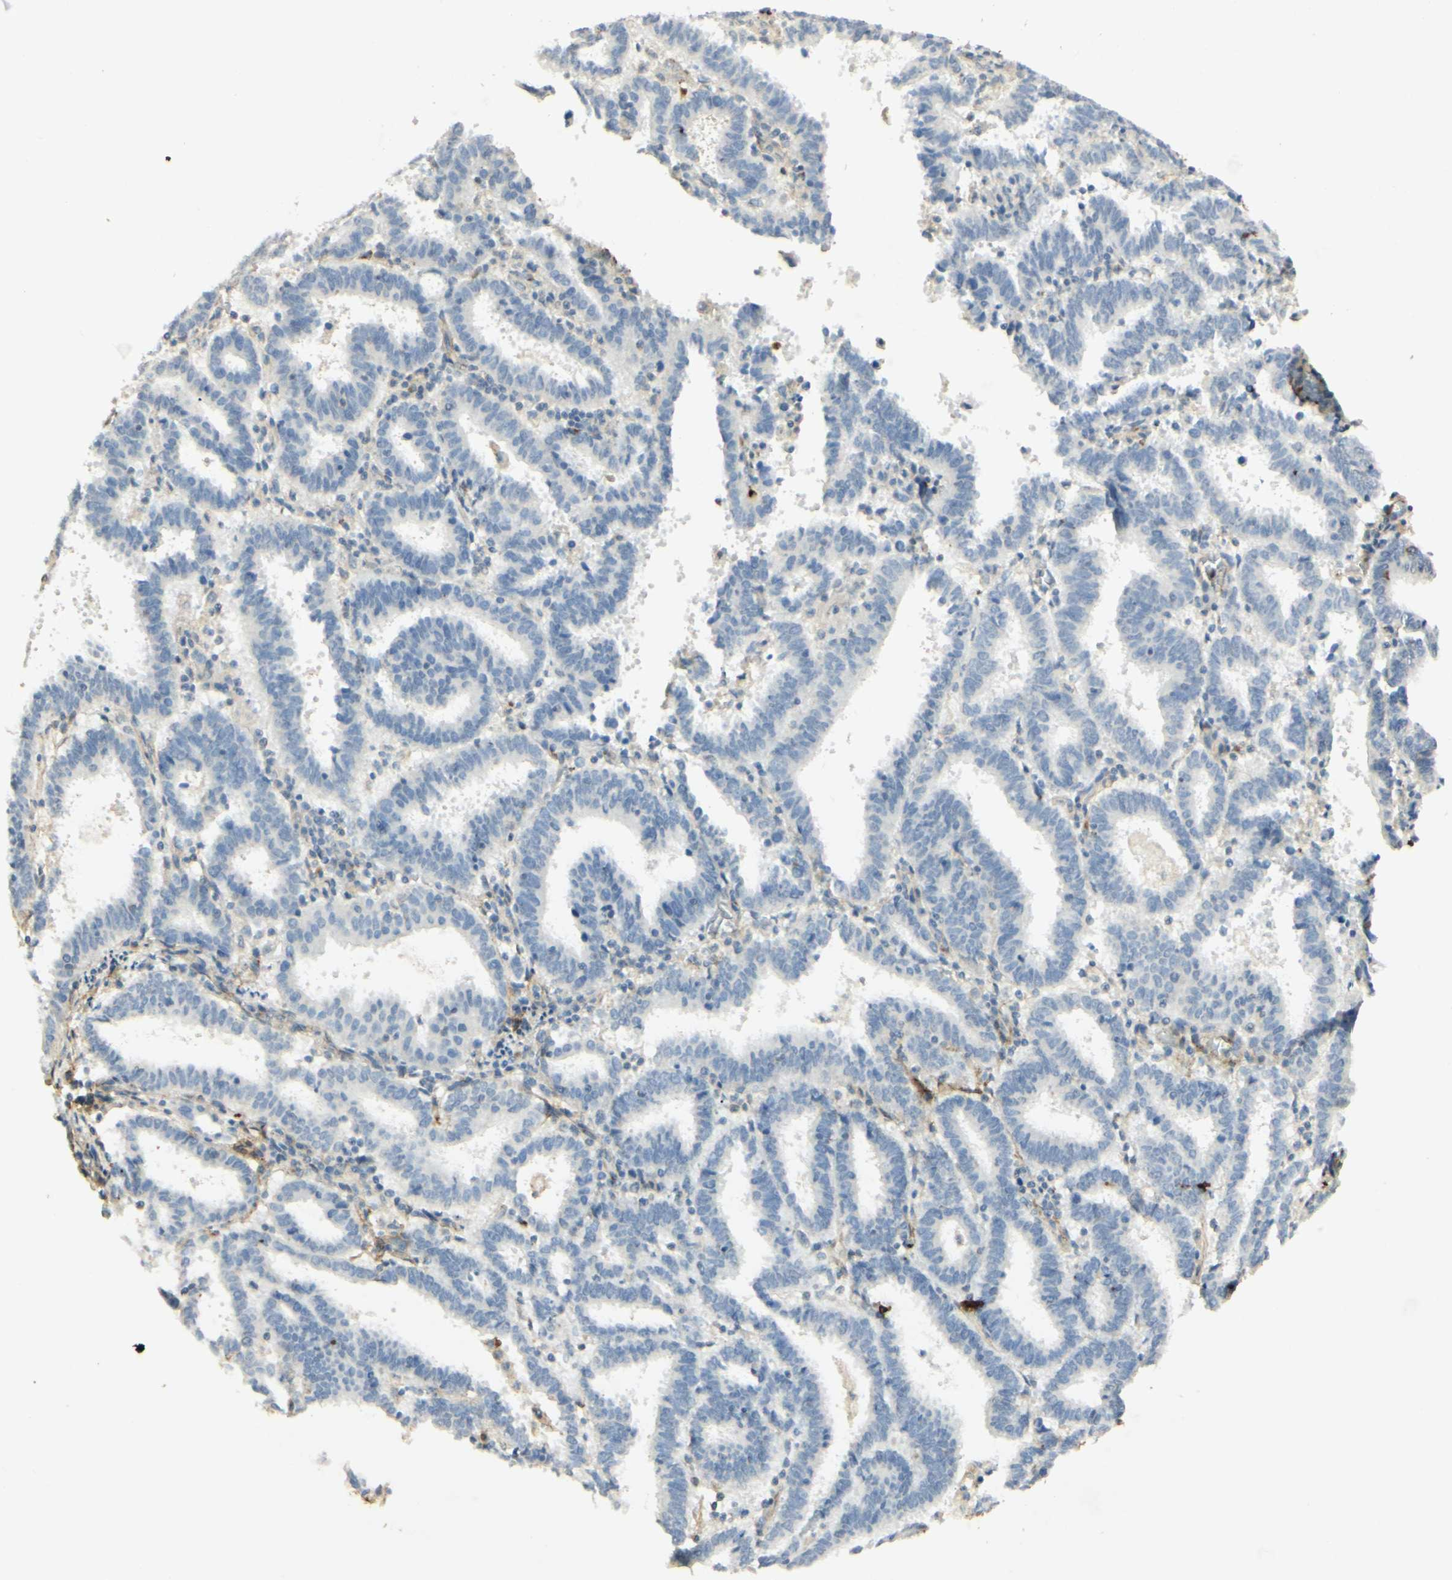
{"staining": {"intensity": "negative", "quantity": "none", "location": "none"}, "tissue": "endometrial cancer", "cell_type": "Tumor cells", "image_type": "cancer", "snomed": [{"axis": "morphology", "description": "Adenocarcinoma, NOS"}, {"axis": "topography", "description": "Uterus"}], "caption": "Protein analysis of endometrial adenocarcinoma exhibits no significant positivity in tumor cells.", "gene": "TNN", "patient": {"sex": "female", "age": 83}}